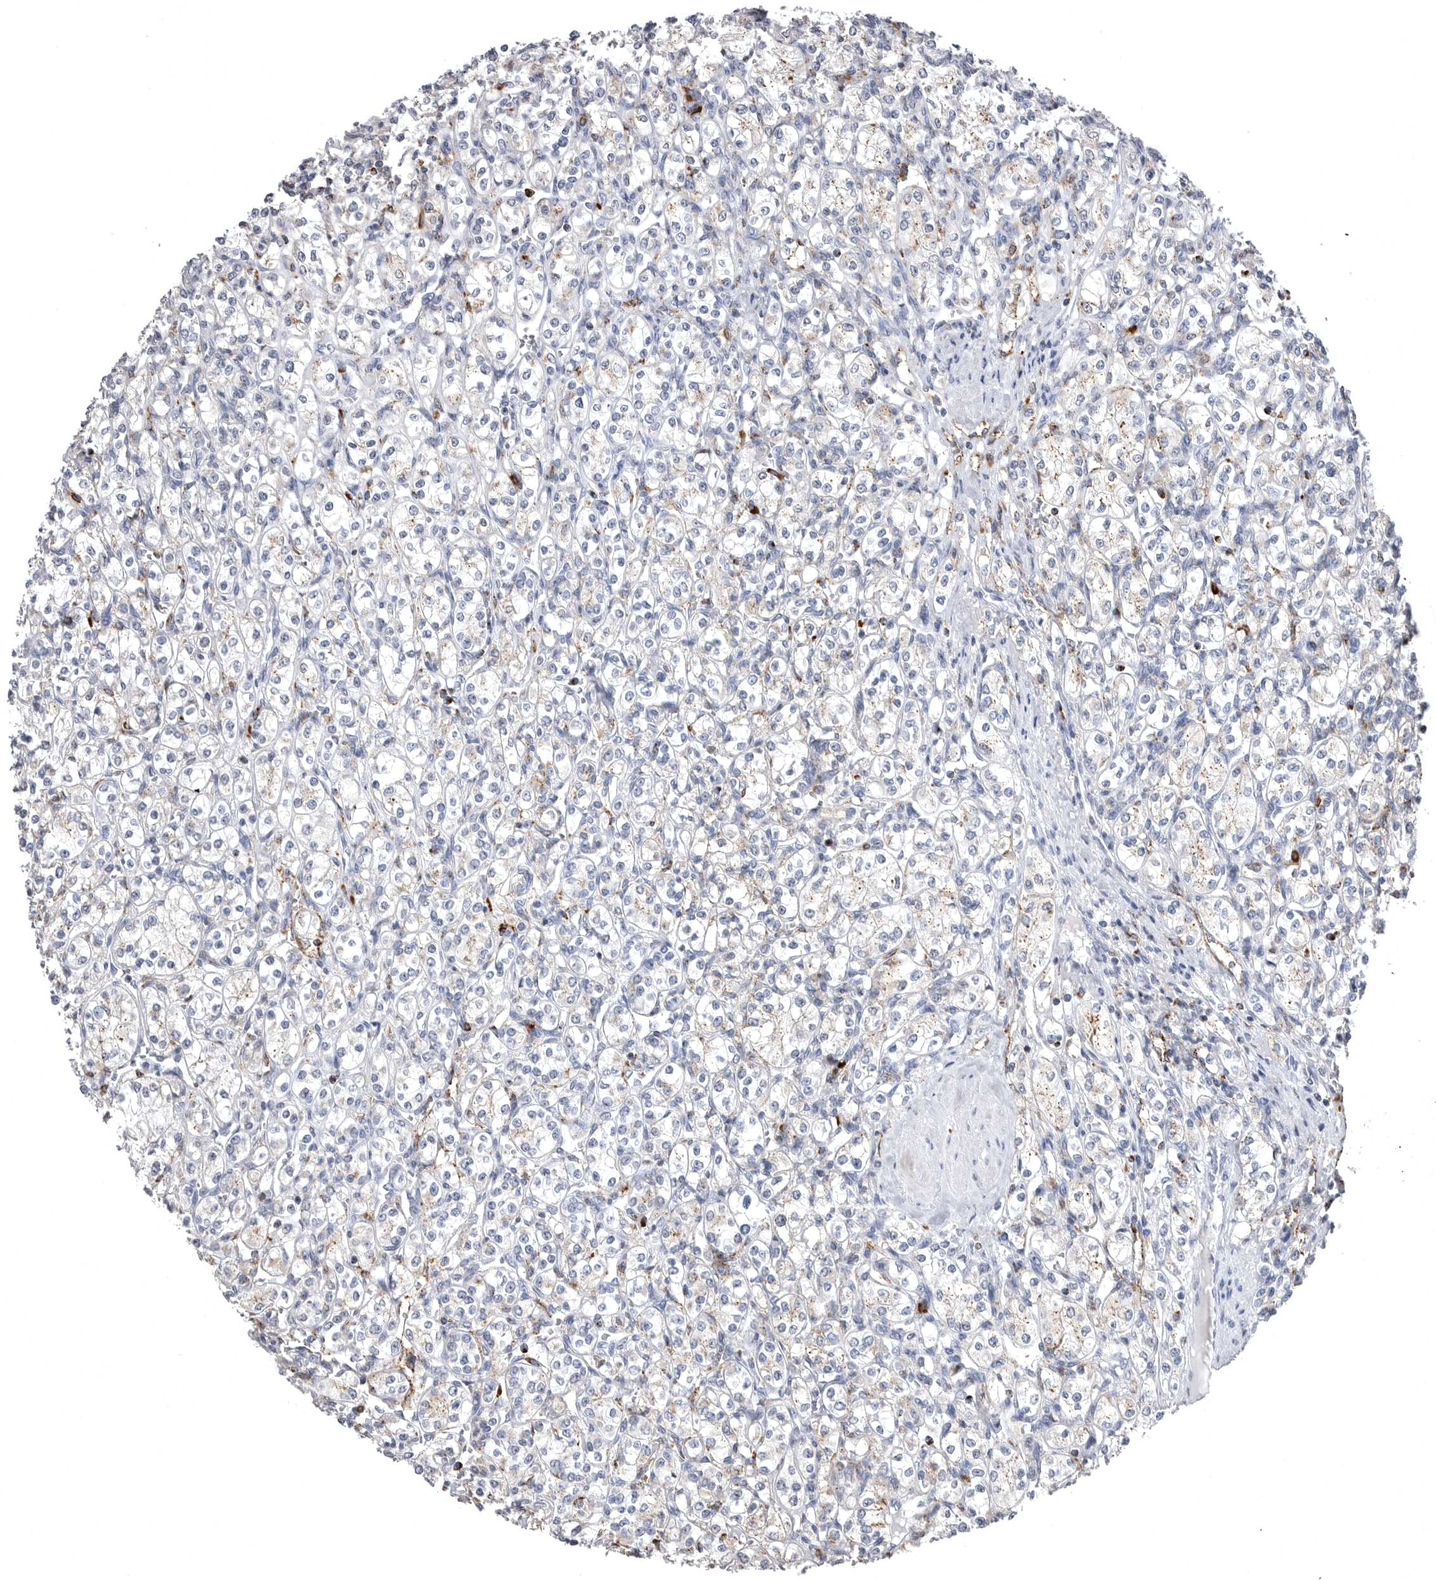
{"staining": {"intensity": "negative", "quantity": "none", "location": "none"}, "tissue": "renal cancer", "cell_type": "Tumor cells", "image_type": "cancer", "snomed": [{"axis": "morphology", "description": "Adenocarcinoma, NOS"}, {"axis": "topography", "description": "Kidney"}], "caption": "Tumor cells are negative for brown protein staining in adenocarcinoma (renal).", "gene": "PSPN", "patient": {"sex": "male", "age": 77}}